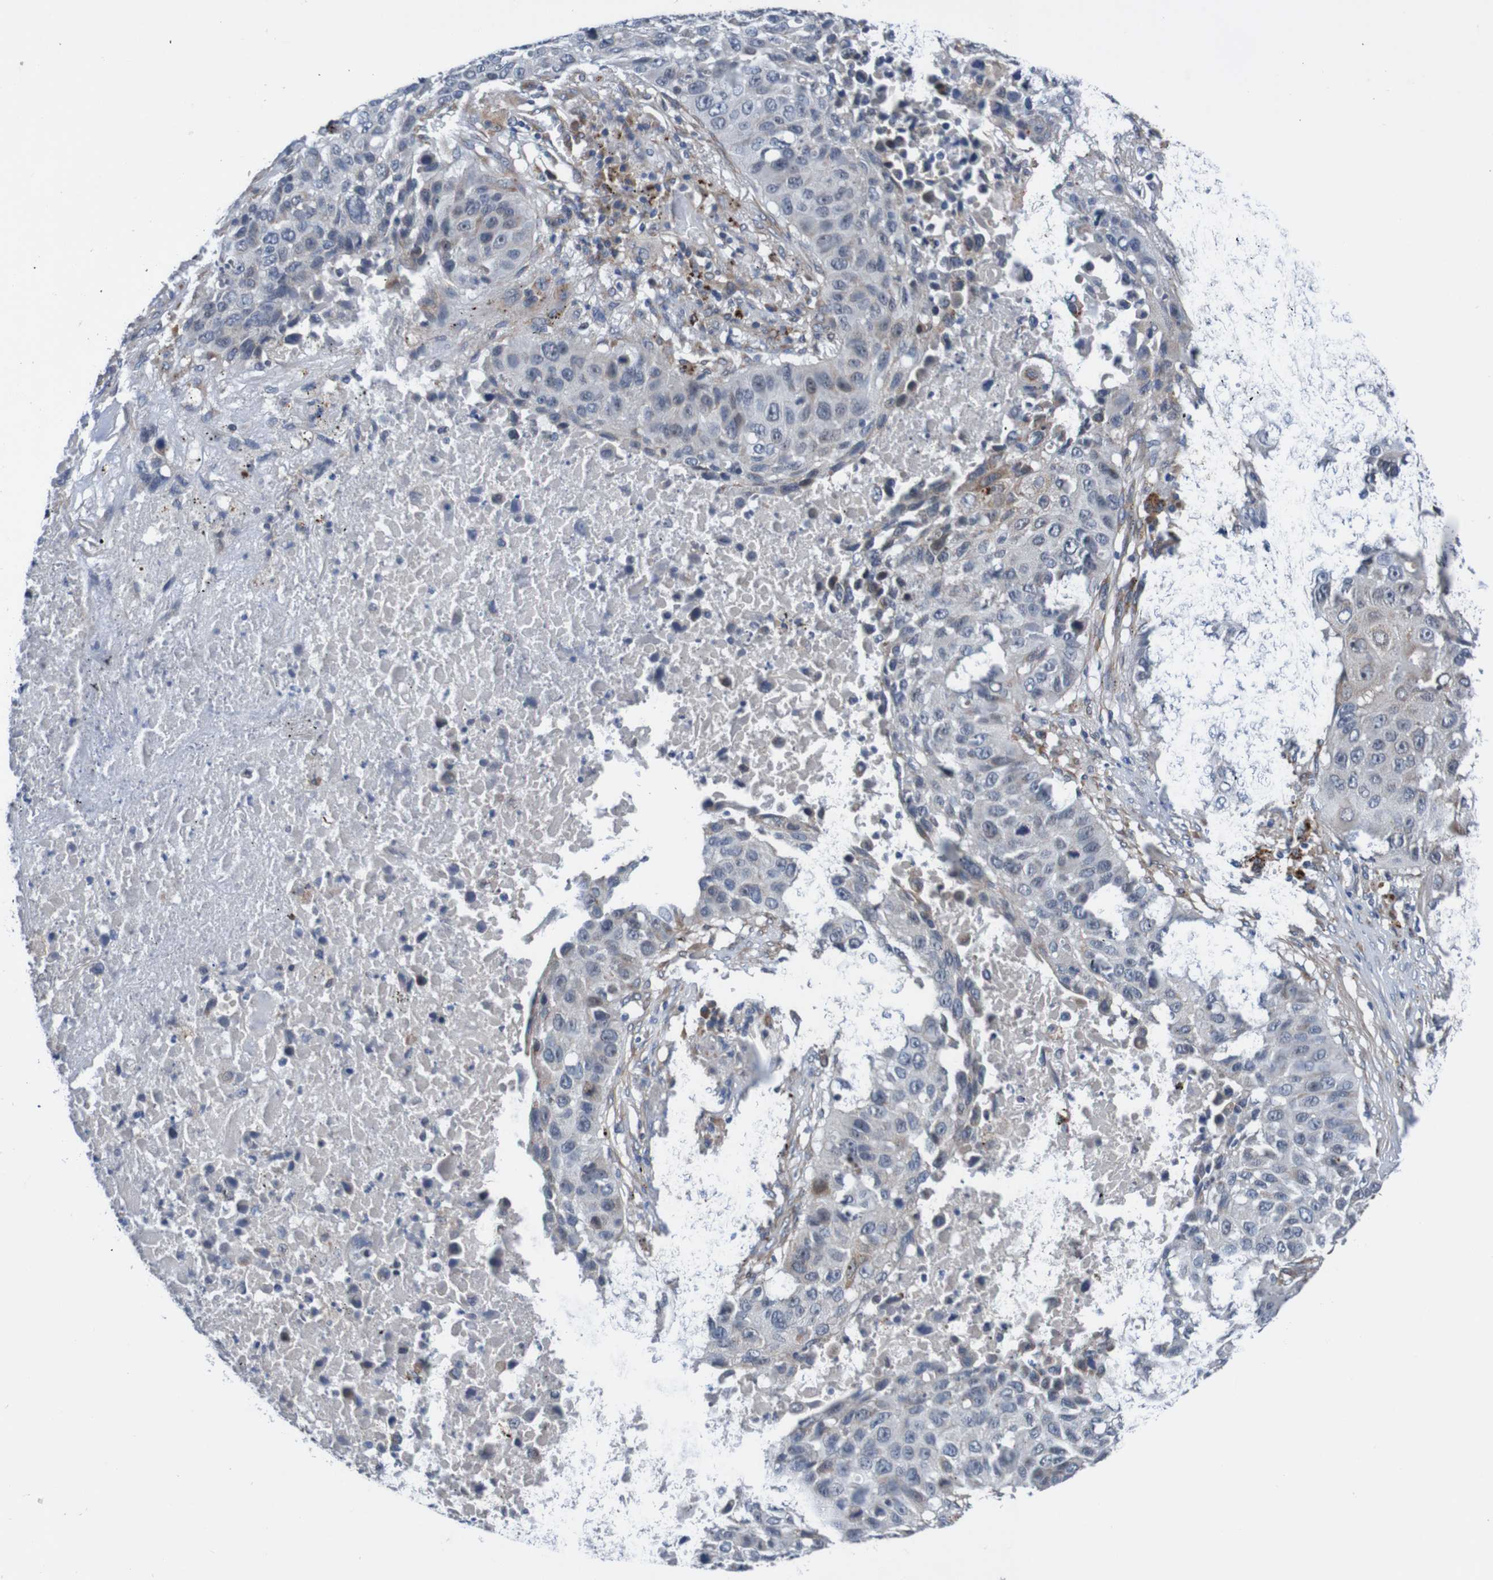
{"staining": {"intensity": "negative", "quantity": "none", "location": "none"}, "tissue": "lung cancer", "cell_type": "Tumor cells", "image_type": "cancer", "snomed": [{"axis": "morphology", "description": "Squamous cell carcinoma, NOS"}, {"axis": "topography", "description": "Lung"}], "caption": "Immunohistochemistry micrograph of human squamous cell carcinoma (lung) stained for a protein (brown), which reveals no expression in tumor cells.", "gene": "CPED1", "patient": {"sex": "male", "age": 57}}